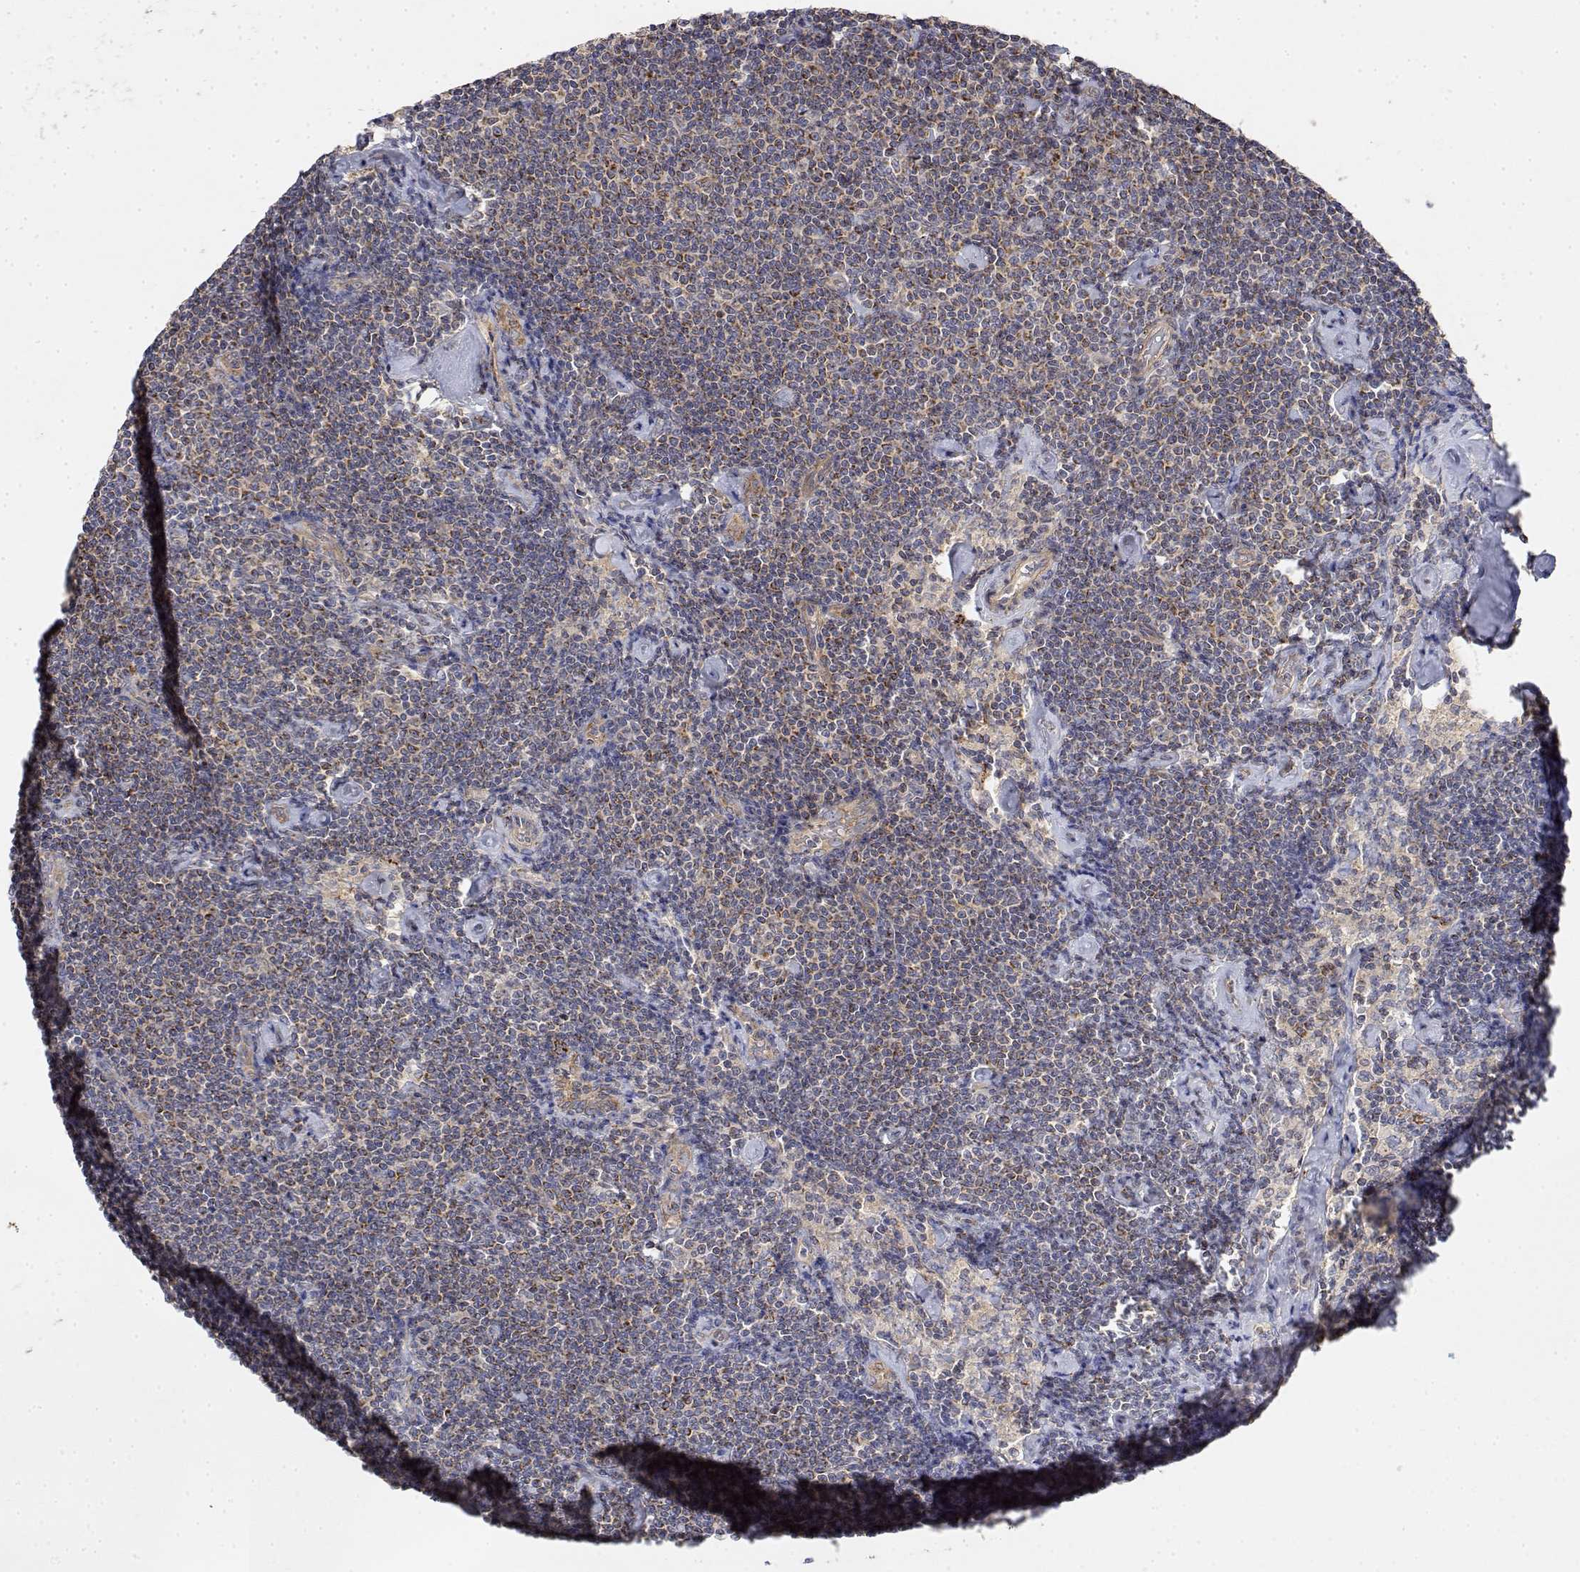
{"staining": {"intensity": "weak", "quantity": "25%-75%", "location": "cytoplasmic/membranous"}, "tissue": "lymphoma", "cell_type": "Tumor cells", "image_type": "cancer", "snomed": [{"axis": "morphology", "description": "Malignant lymphoma, non-Hodgkin's type, Low grade"}, {"axis": "topography", "description": "Lymph node"}], "caption": "A low amount of weak cytoplasmic/membranous positivity is present in about 25%-75% of tumor cells in malignant lymphoma, non-Hodgkin's type (low-grade) tissue.", "gene": "LONRF3", "patient": {"sex": "male", "age": 81}}